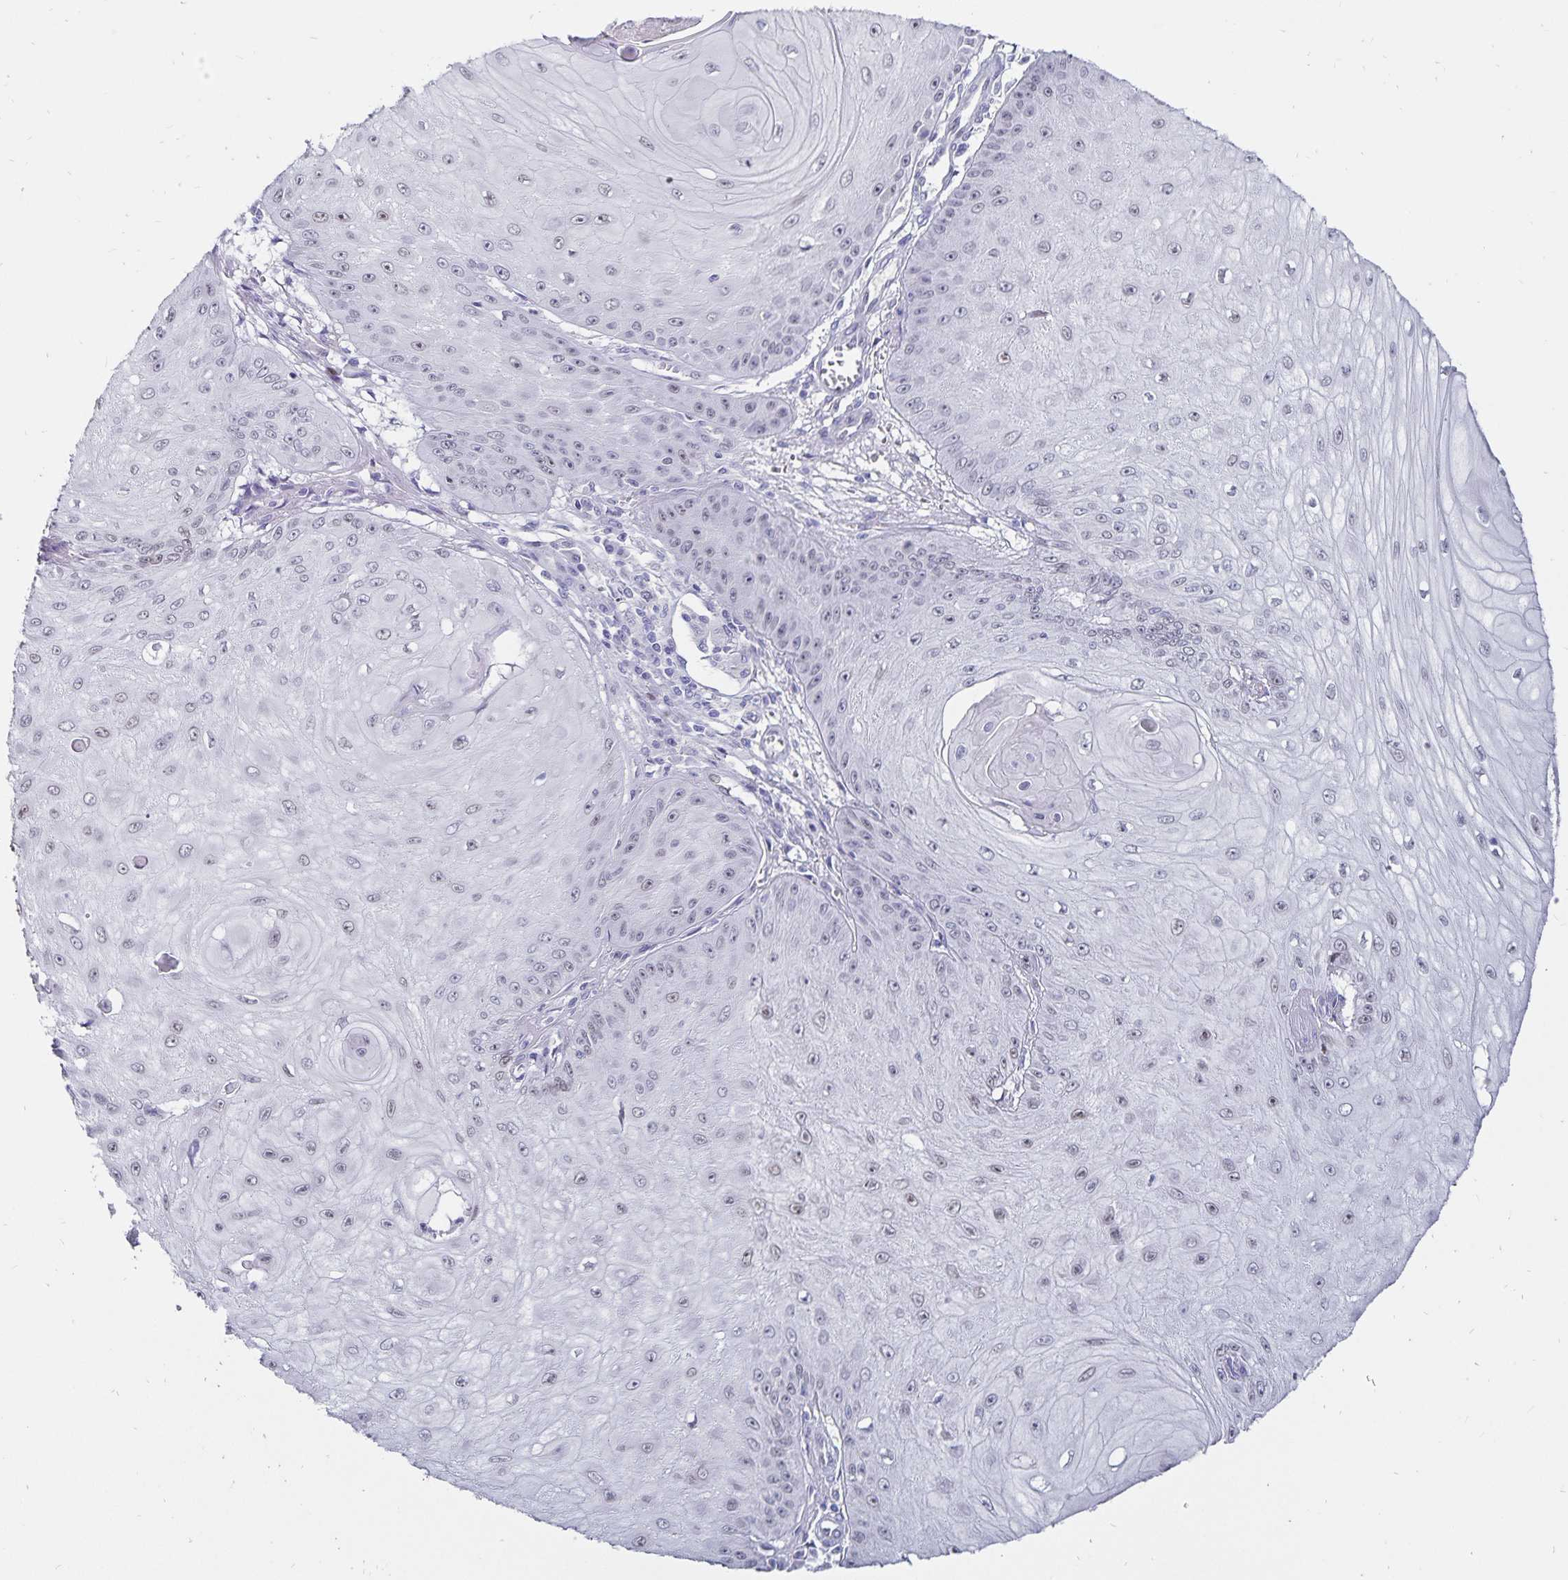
{"staining": {"intensity": "negative", "quantity": "none", "location": "none"}, "tissue": "skin cancer", "cell_type": "Tumor cells", "image_type": "cancer", "snomed": [{"axis": "morphology", "description": "Squamous cell carcinoma, NOS"}, {"axis": "topography", "description": "Skin"}], "caption": "An immunohistochemistry (IHC) micrograph of skin cancer (squamous cell carcinoma) is shown. There is no staining in tumor cells of skin cancer (squamous cell carcinoma).", "gene": "HMGB3", "patient": {"sex": "male", "age": 70}}